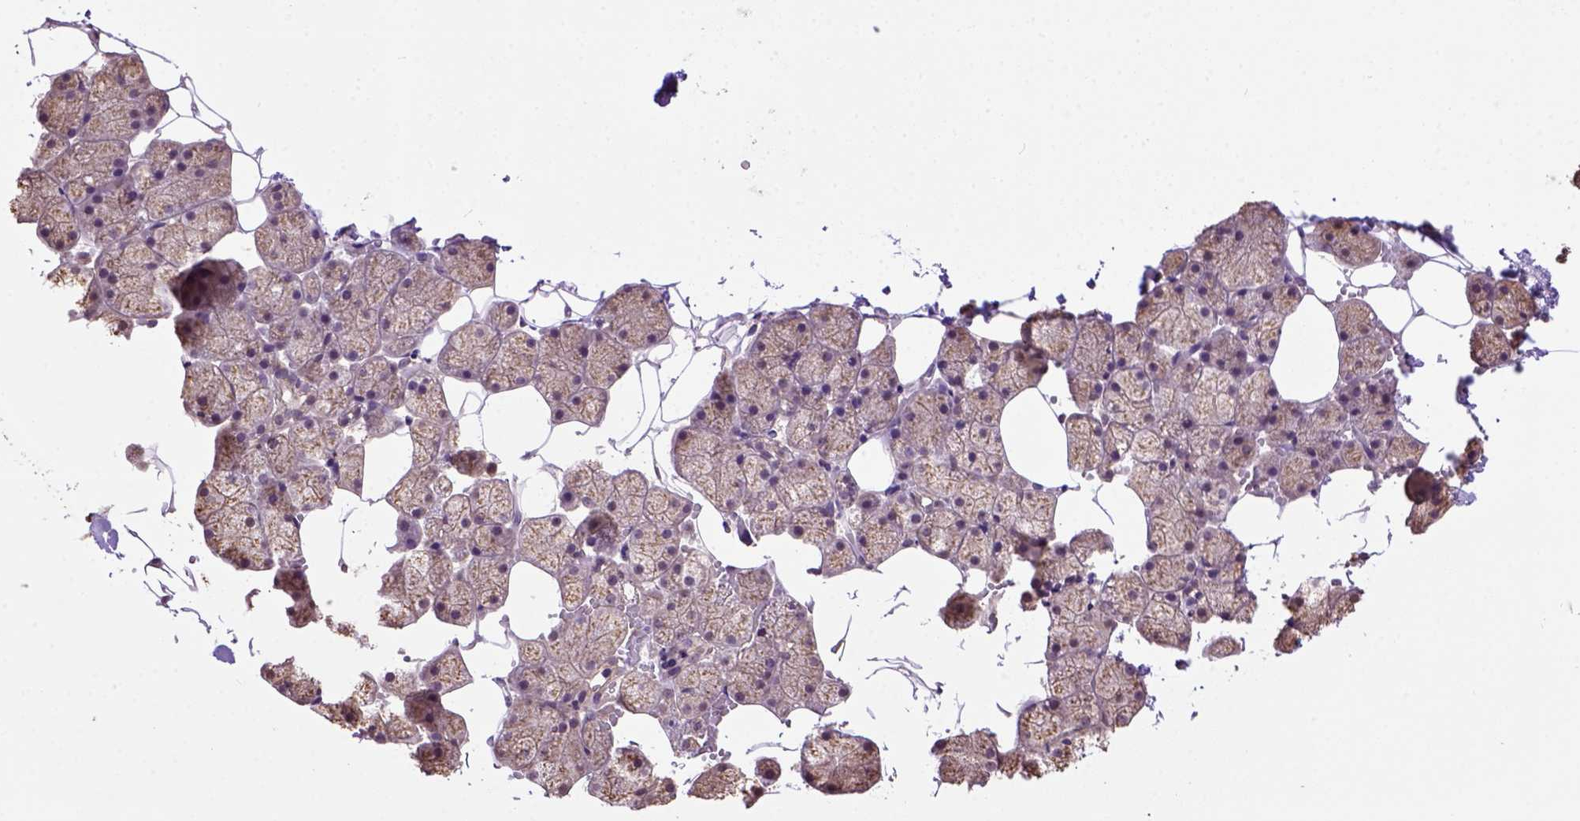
{"staining": {"intensity": "weak", "quantity": "<25%", "location": "cytoplasmic/membranous"}, "tissue": "salivary gland", "cell_type": "Glandular cells", "image_type": "normal", "snomed": [{"axis": "morphology", "description": "Normal tissue, NOS"}, {"axis": "topography", "description": "Salivary gland"}], "caption": "Immunohistochemistry (IHC) of unremarkable human salivary gland demonstrates no staining in glandular cells.", "gene": "WDR17", "patient": {"sex": "male", "age": 38}}